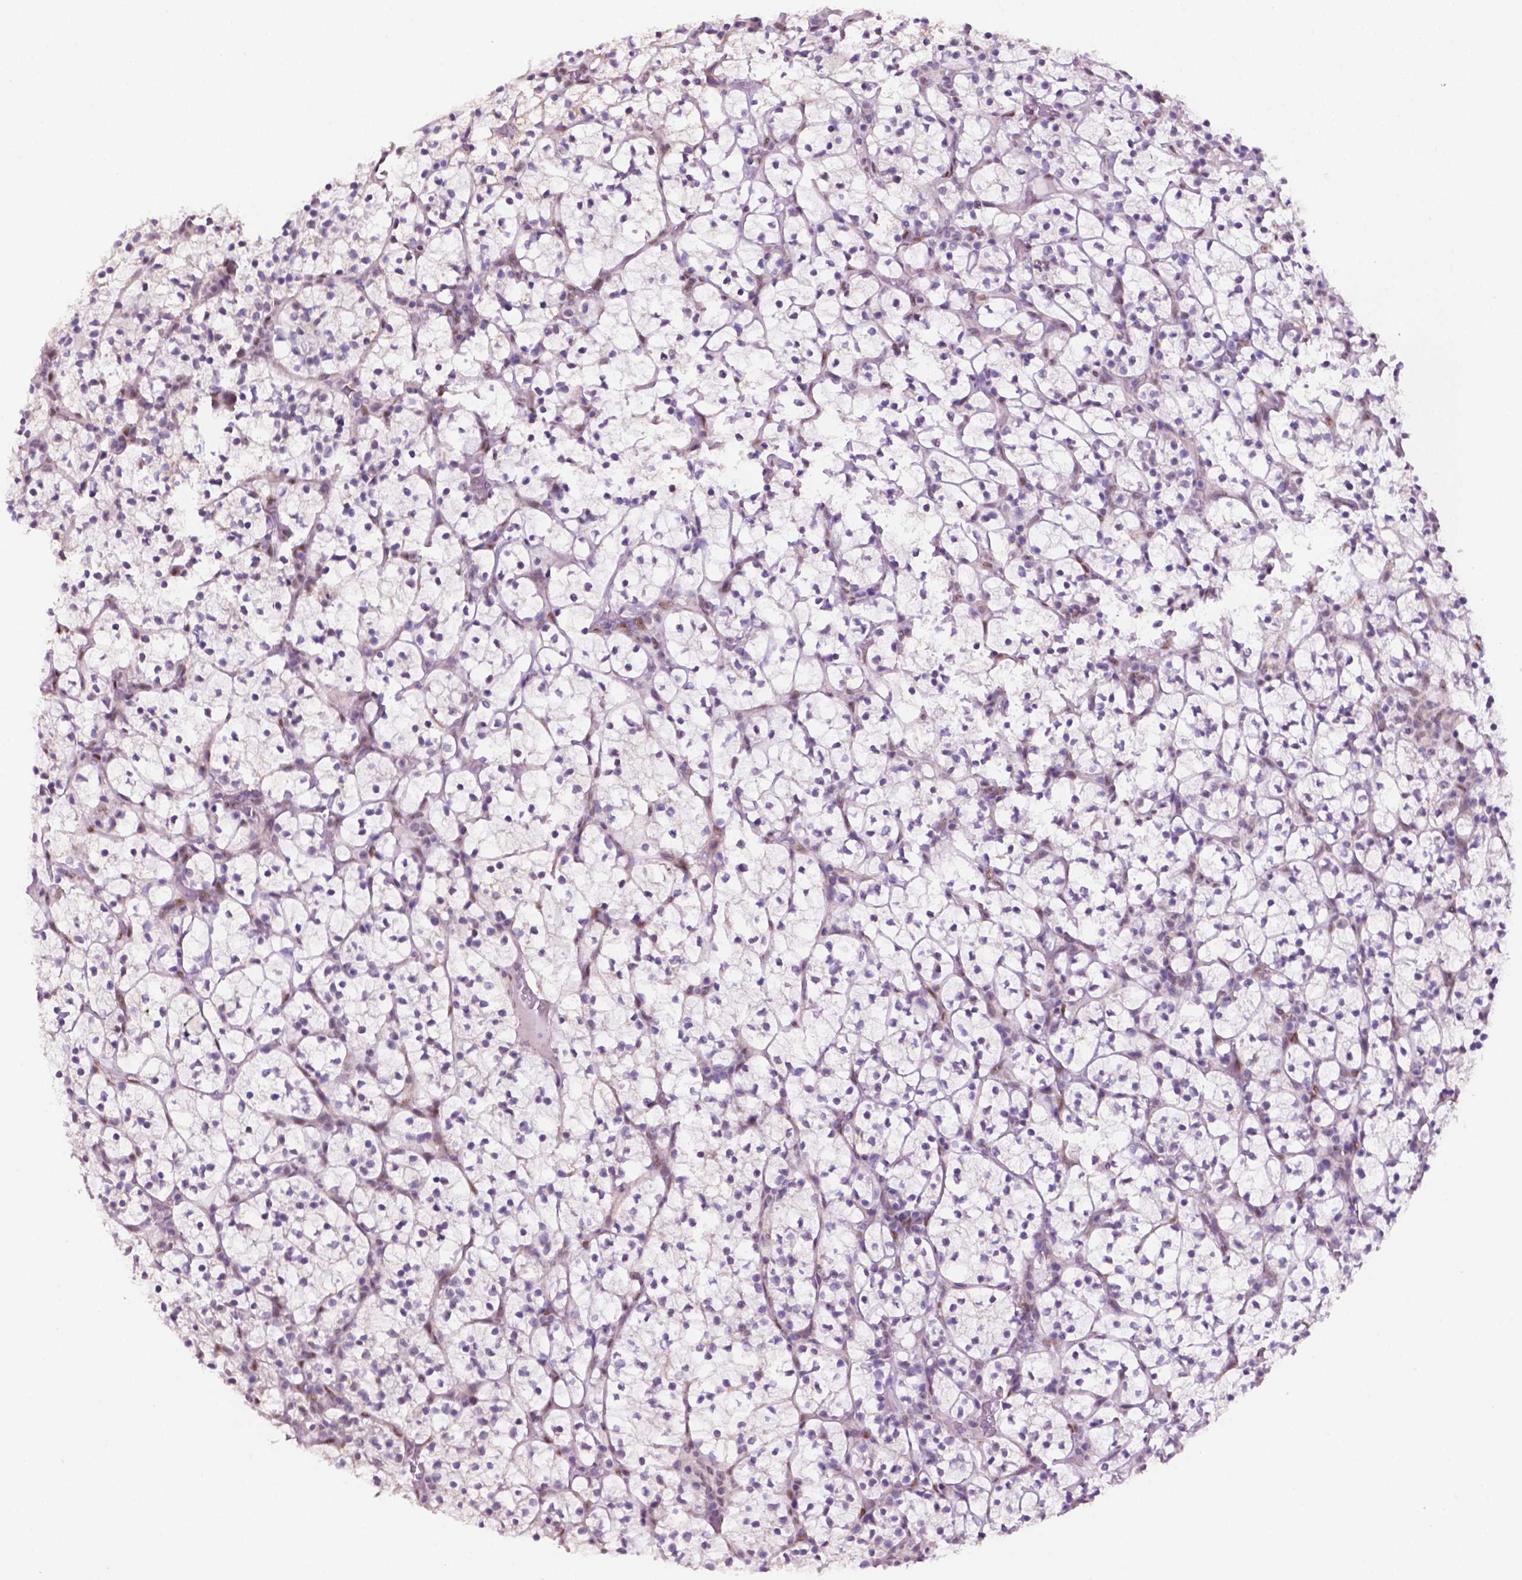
{"staining": {"intensity": "negative", "quantity": "none", "location": "none"}, "tissue": "renal cancer", "cell_type": "Tumor cells", "image_type": "cancer", "snomed": [{"axis": "morphology", "description": "Adenocarcinoma, NOS"}, {"axis": "topography", "description": "Kidney"}], "caption": "This is an IHC image of renal cancer (adenocarcinoma). There is no expression in tumor cells.", "gene": "C18orf21", "patient": {"sex": "female", "age": 89}}